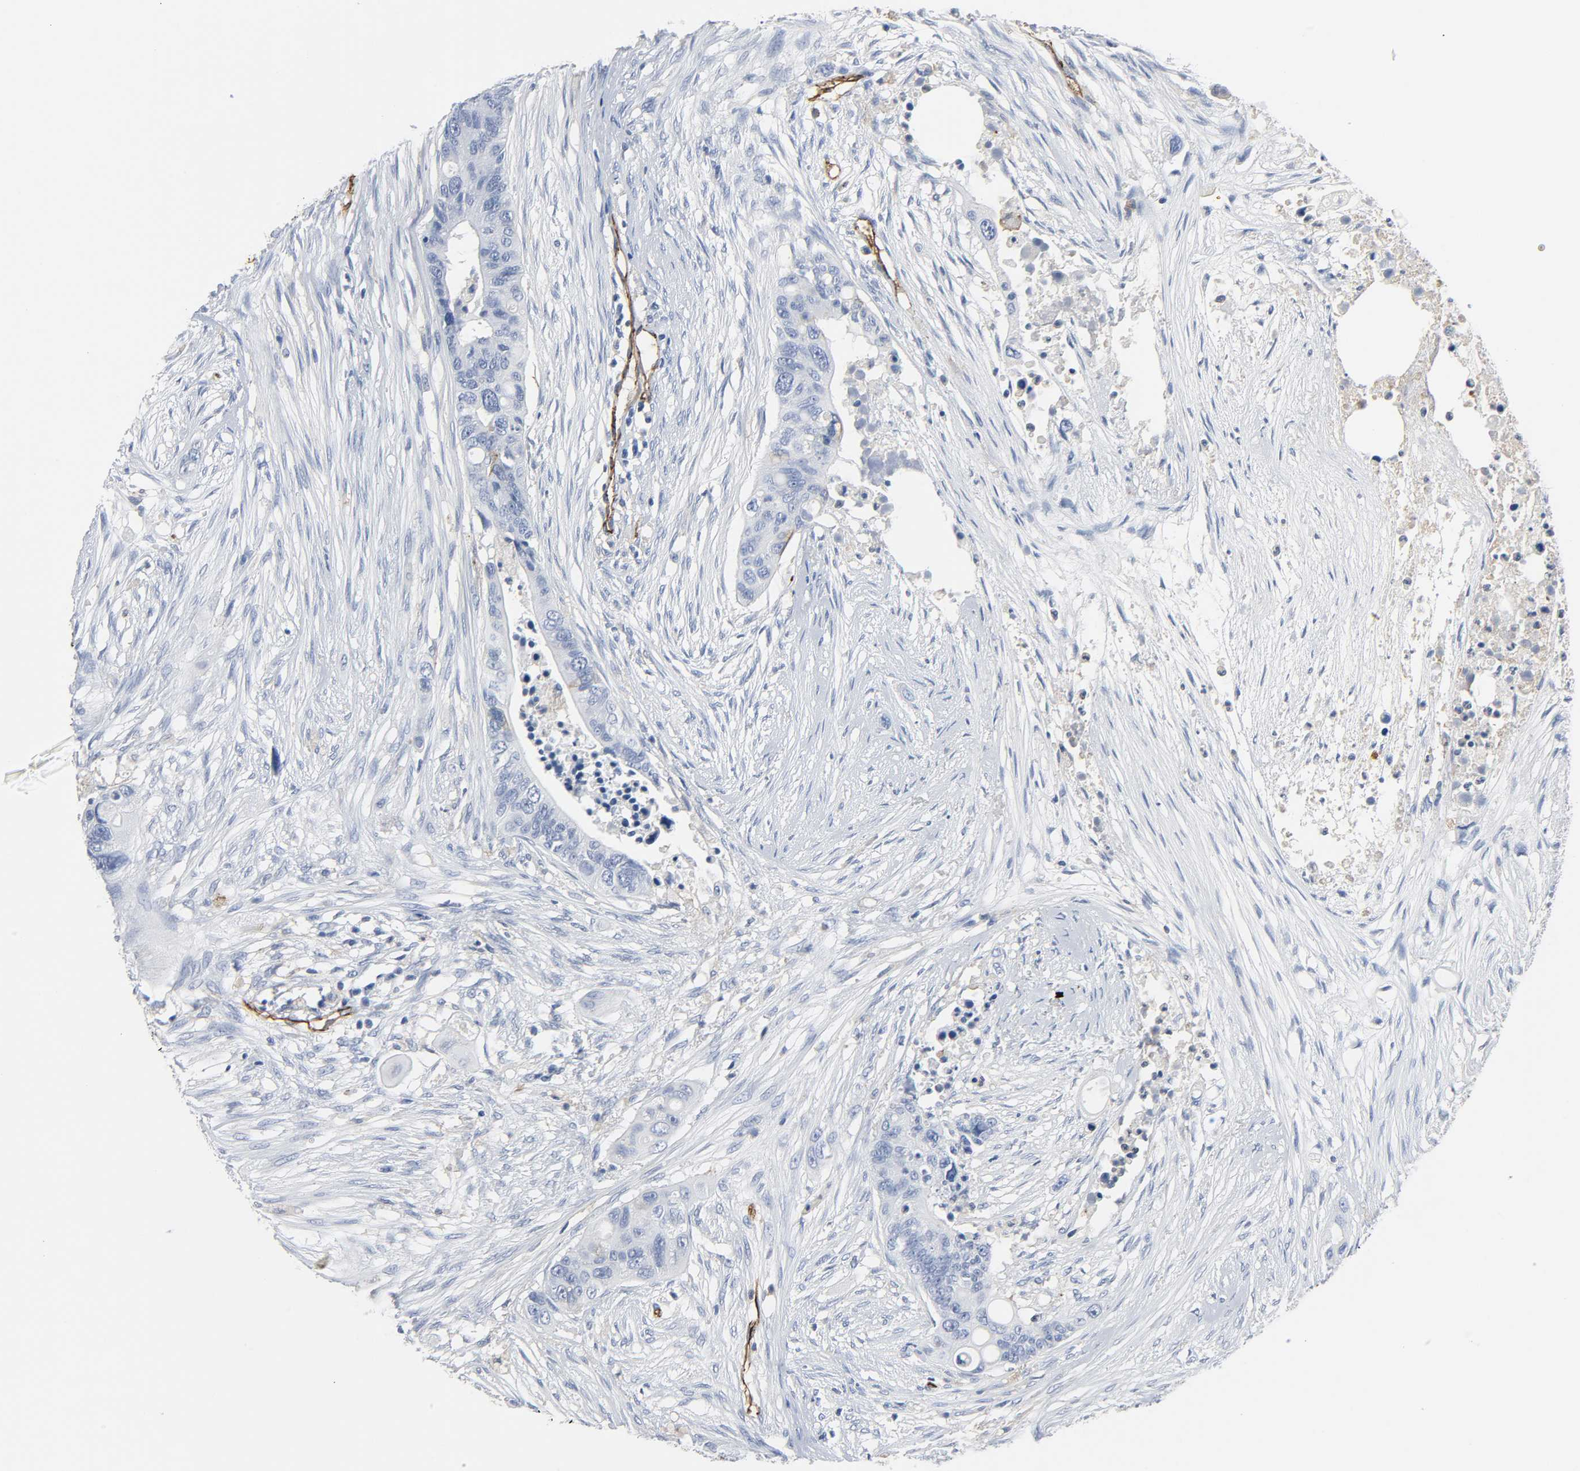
{"staining": {"intensity": "negative", "quantity": "none", "location": "none"}, "tissue": "colorectal cancer", "cell_type": "Tumor cells", "image_type": "cancer", "snomed": [{"axis": "morphology", "description": "Adenocarcinoma, NOS"}, {"axis": "topography", "description": "Colon"}], "caption": "Tumor cells are negative for brown protein staining in adenocarcinoma (colorectal). (DAB (3,3'-diaminobenzidine) IHC with hematoxylin counter stain).", "gene": "PECAM1", "patient": {"sex": "female", "age": 57}}